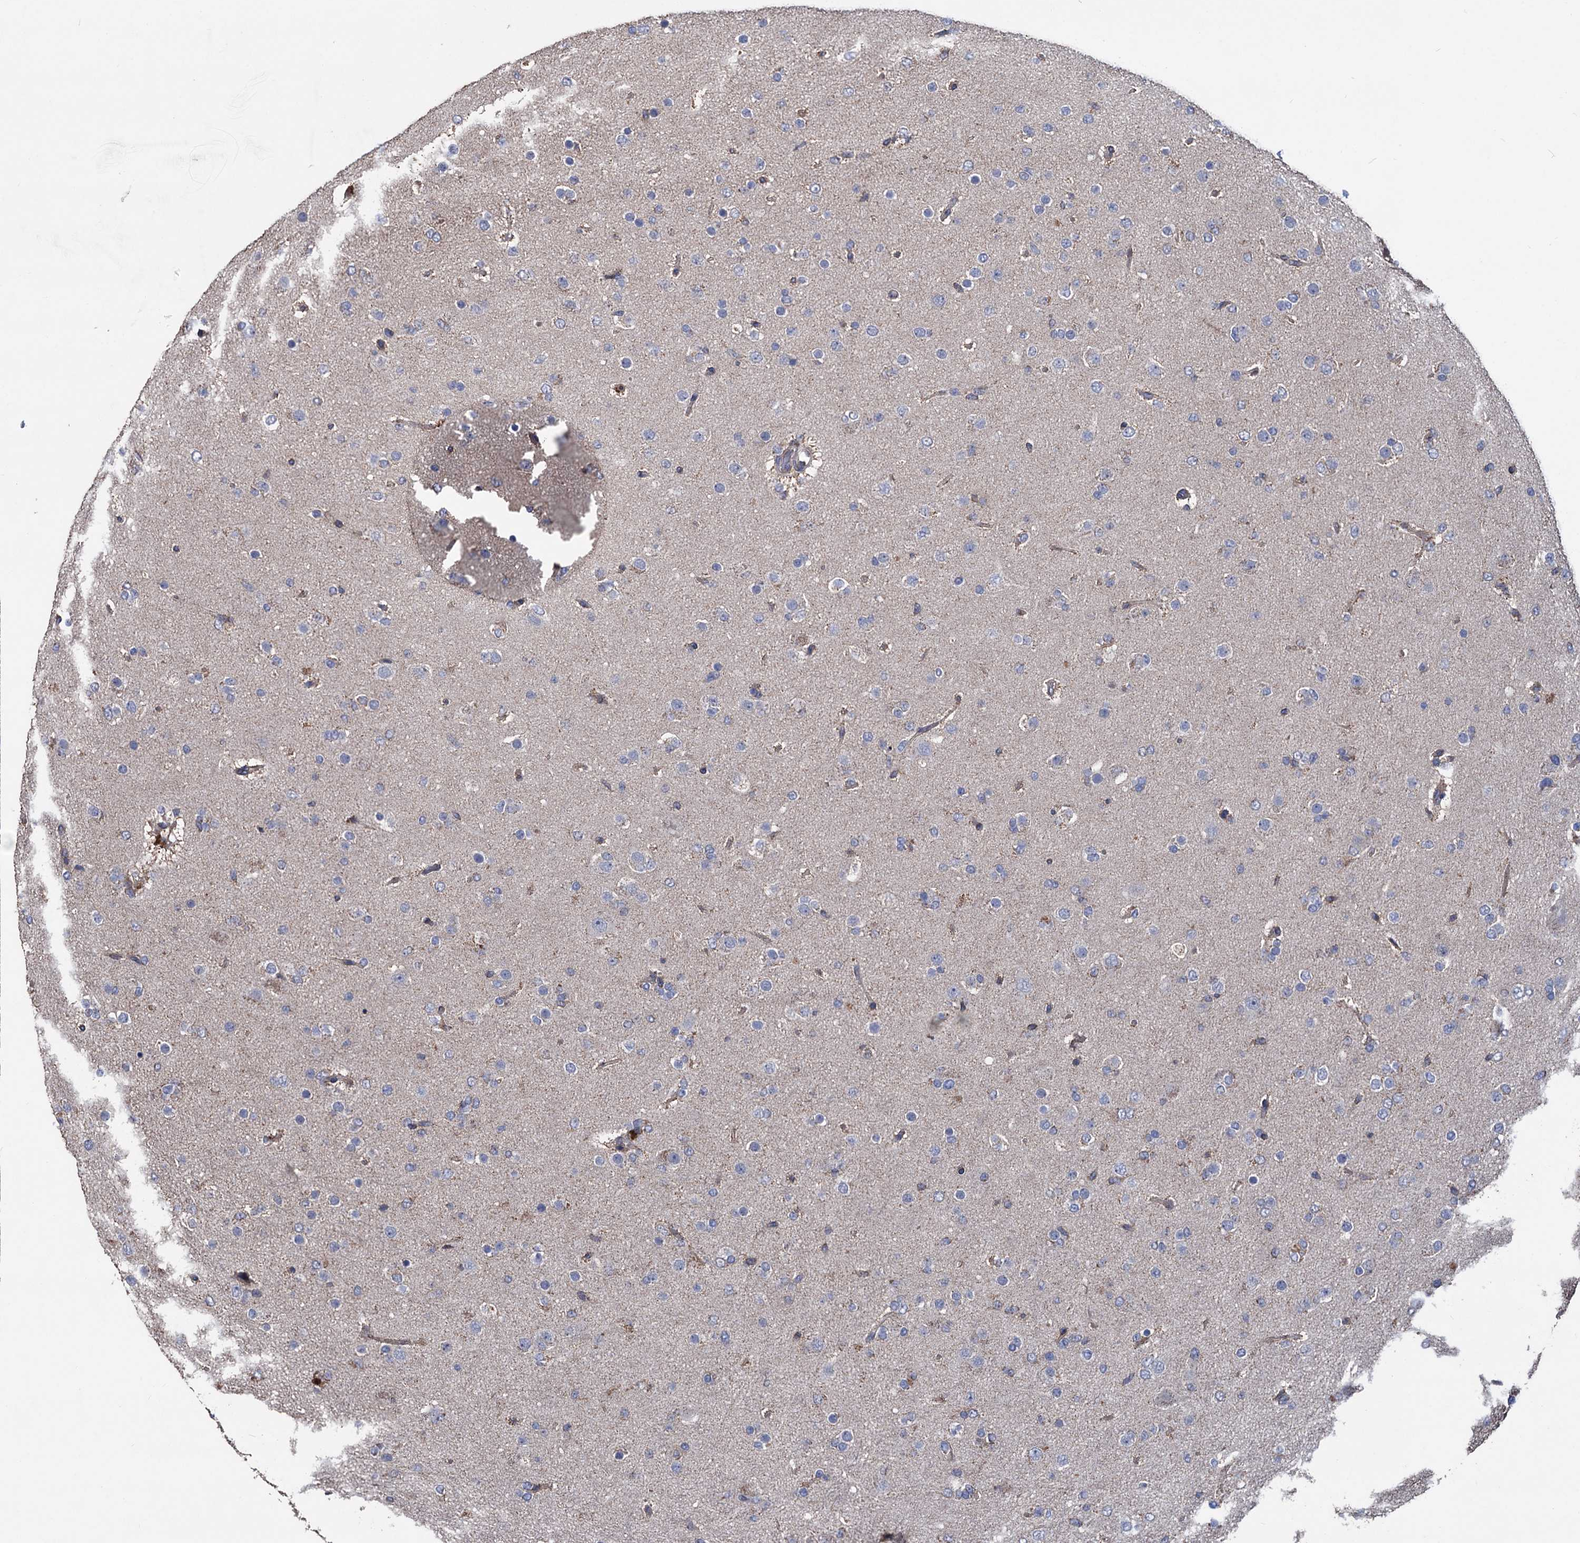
{"staining": {"intensity": "negative", "quantity": "none", "location": "none"}, "tissue": "glioma", "cell_type": "Tumor cells", "image_type": "cancer", "snomed": [{"axis": "morphology", "description": "Glioma, malignant, Low grade"}, {"axis": "topography", "description": "Brain"}], "caption": "Low-grade glioma (malignant) was stained to show a protein in brown. There is no significant expression in tumor cells.", "gene": "STING1", "patient": {"sex": "male", "age": 65}}